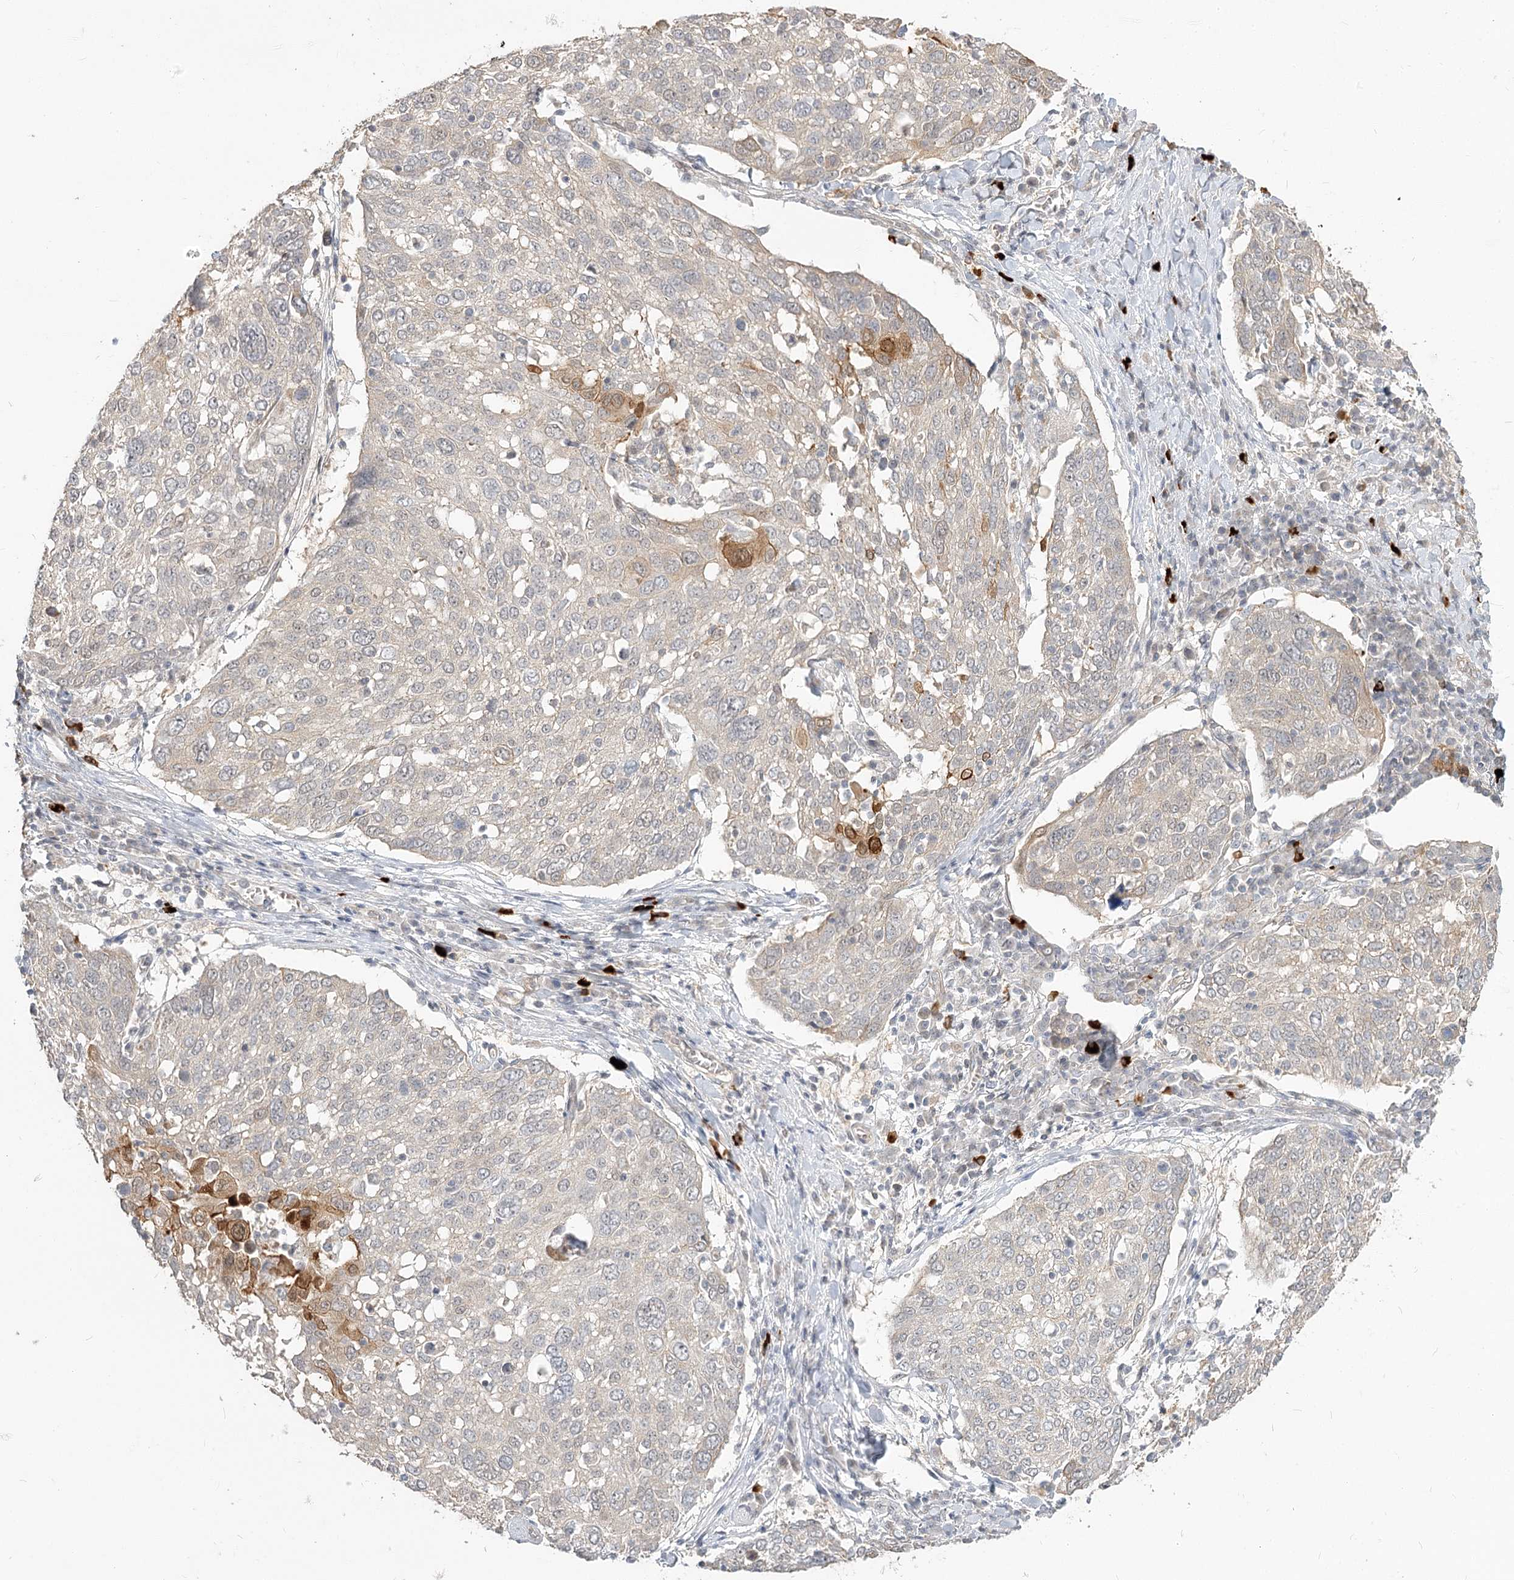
{"staining": {"intensity": "negative", "quantity": "none", "location": "none"}, "tissue": "lung cancer", "cell_type": "Tumor cells", "image_type": "cancer", "snomed": [{"axis": "morphology", "description": "Squamous cell carcinoma, NOS"}, {"axis": "topography", "description": "Lung"}], "caption": "The histopathology image reveals no significant expression in tumor cells of squamous cell carcinoma (lung).", "gene": "GUCY2C", "patient": {"sex": "male", "age": 65}}